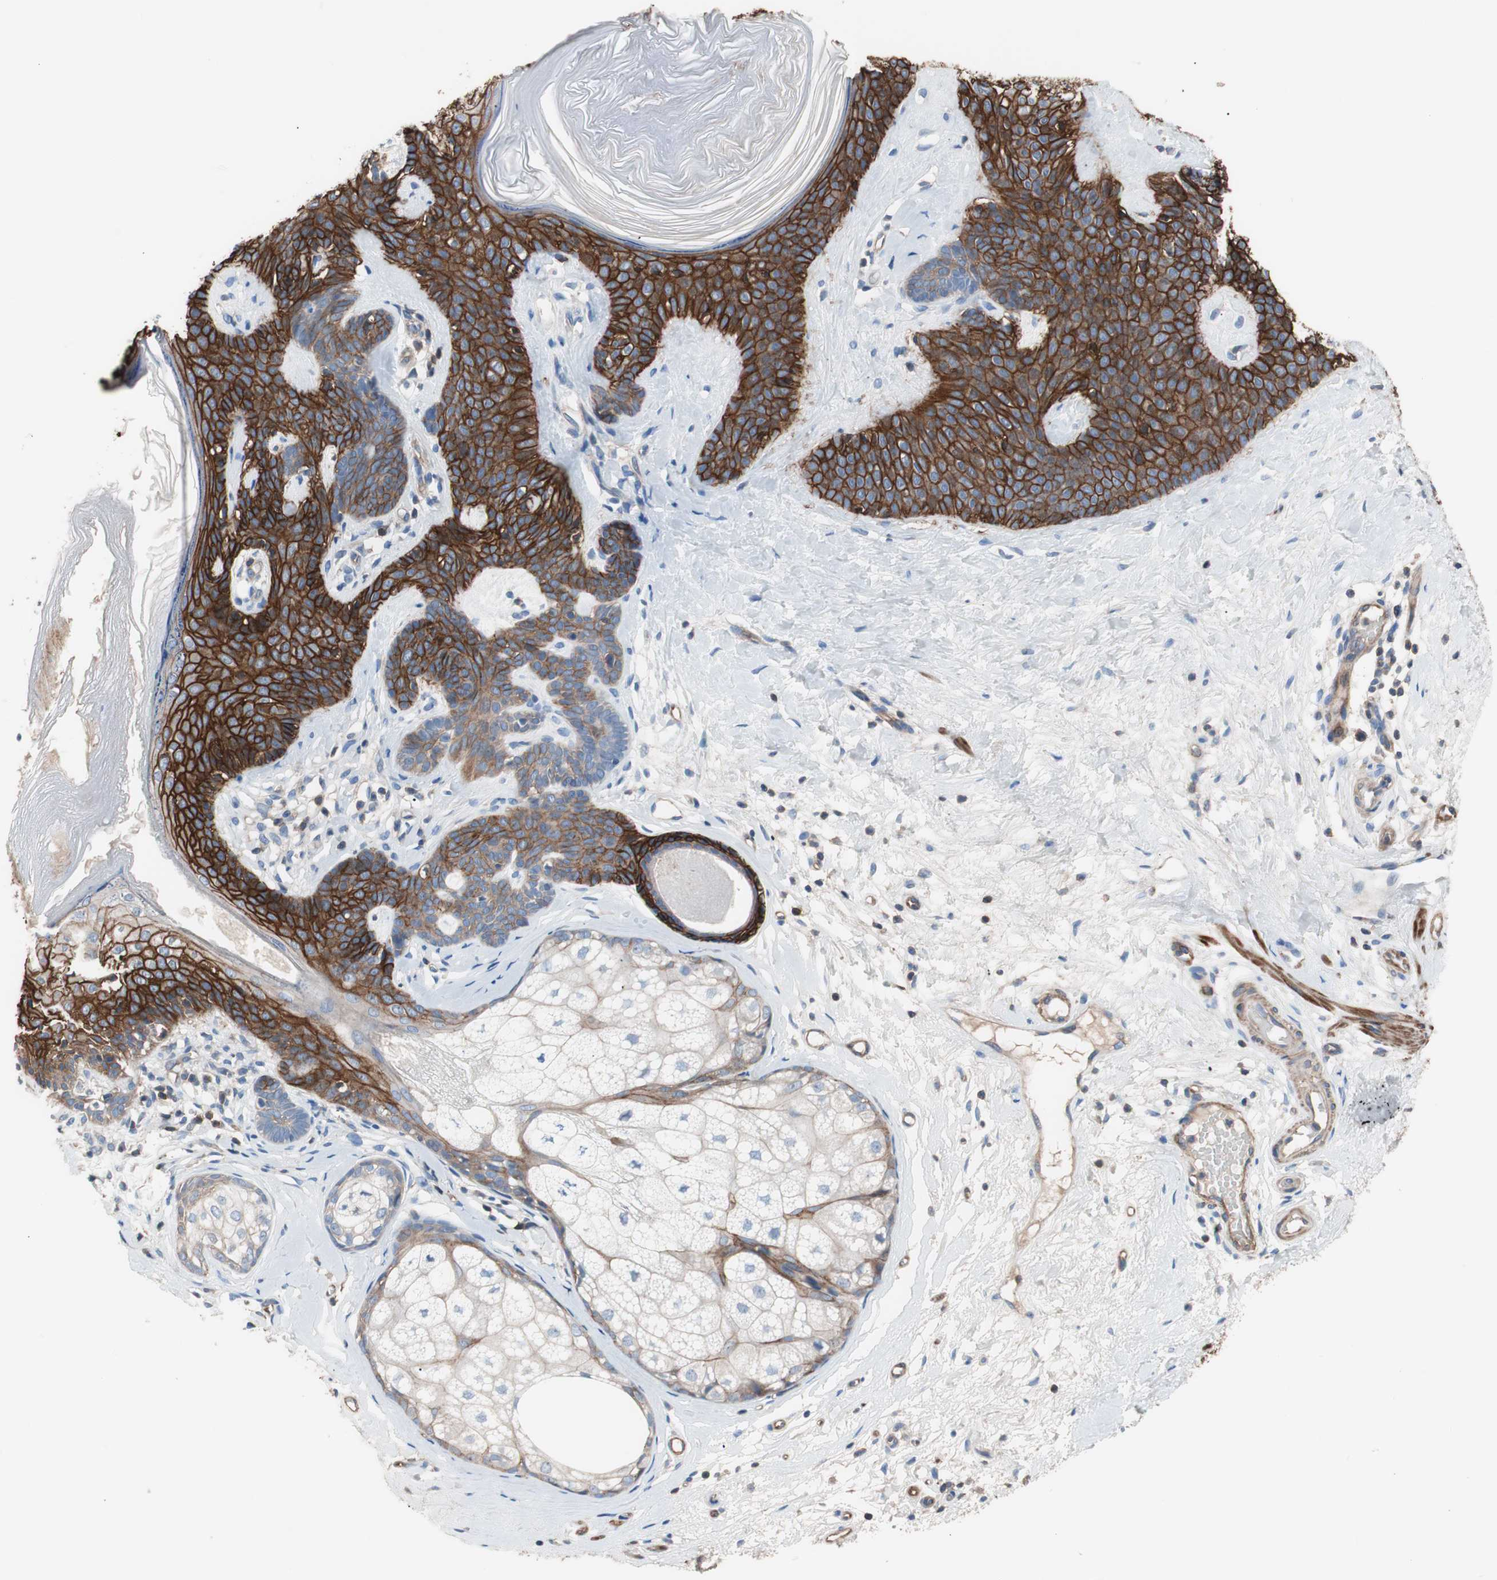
{"staining": {"intensity": "strong", "quantity": ">75%", "location": "cytoplasmic/membranous"}, "tissue": "skin cancer", "cell_type": "Tumor cells", "image_type": "cancer", "snomed": [{"axis": "morphology", "description": "Developmental malformation"}, {"axis": "morphology", "description": "Basal cell carcinoma"}, {"axis": "topography", "description": "Skin"}], "caption": "Immunohistochemistry of skin cancer reveals high levels of strong cytoplasmic/membranous staining in approximately >75% of tumor cells.", "gene": "GPR160", "patient": {"sex": "female", "age": 62}}